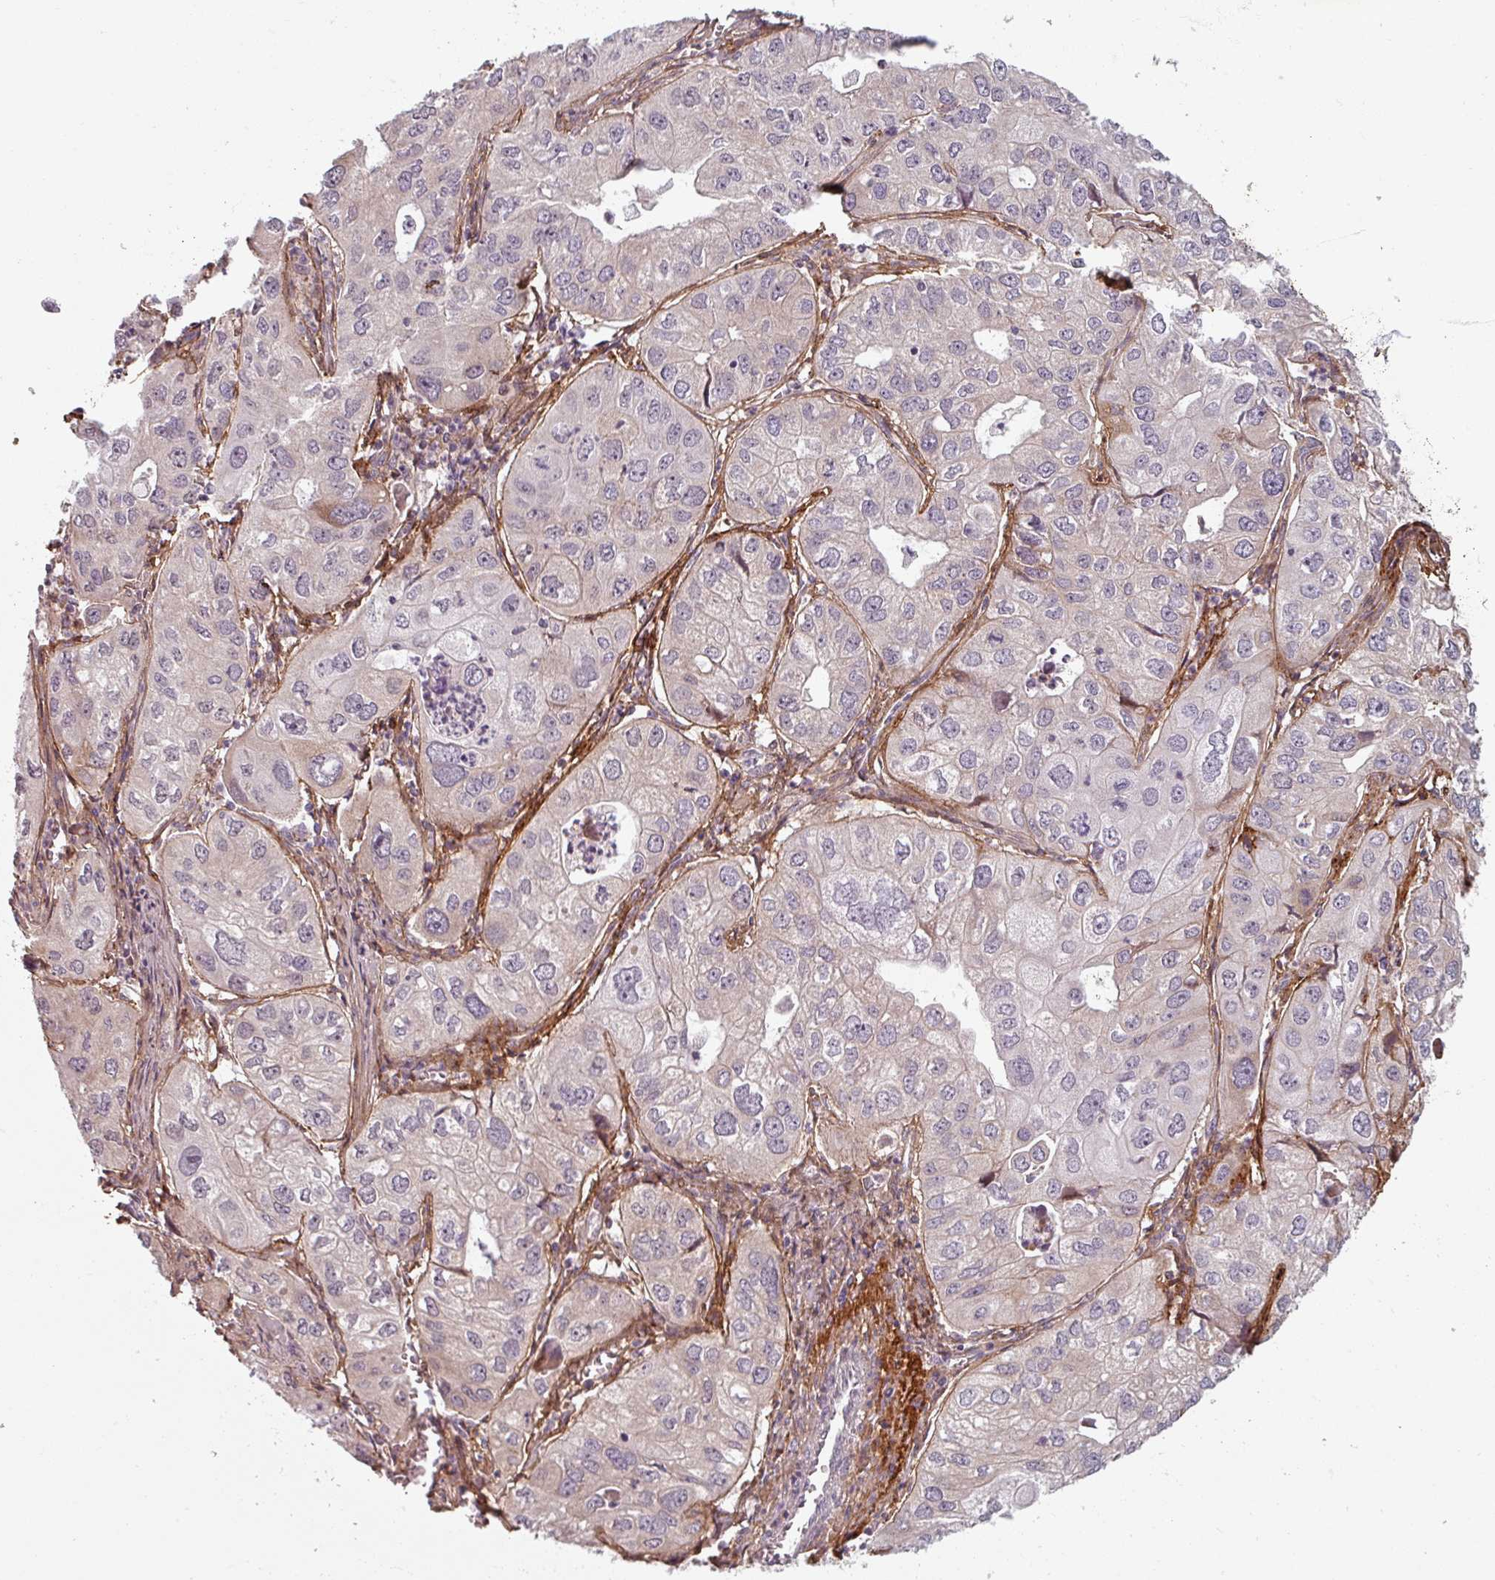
{"staining": {"intensity": "negative", "quantity": "none", "location": "none"}, "tissue": "lung cancer", "cell_type": "Tumor cells", "image_type": "cancer", "snomed": [{"axis": "morphology", "description": "Adenocarcinoma, NOS"}, {"axis": "topography", "description": "Lung"}], "caption": "Micrograph shows no protein staining in tumor cells of lung cancer tissue.", "gene": "CYB5RL", "patient": {"sex": "male", "age": 48}}